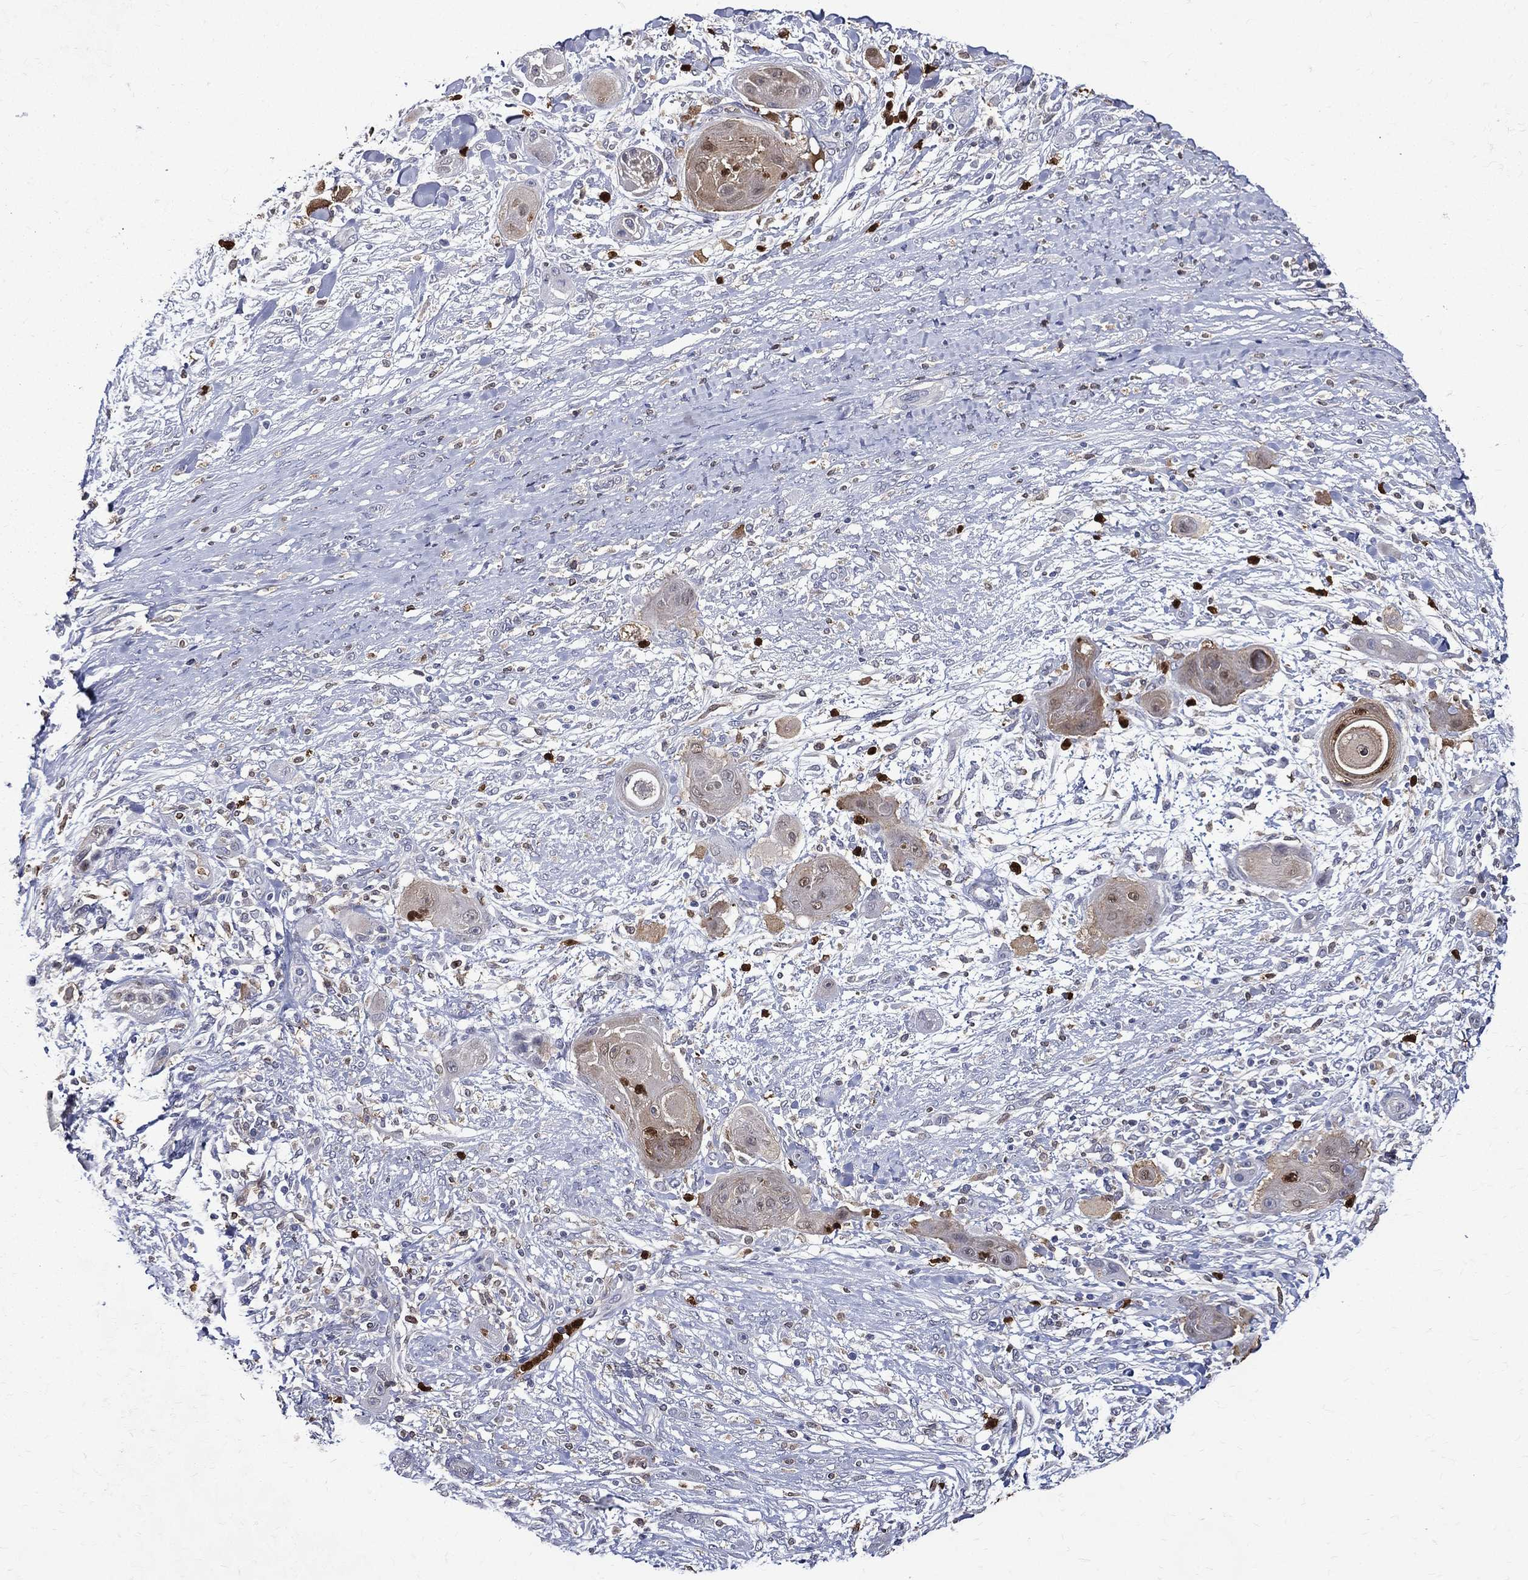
{"staining": {"intensity": "weak", "quantity": "<25%", "location": "cytoplasmic/membranous"}, "tissue": "skin cancer", "cell_type": "Tumor cells", "image_type": "cancer", "snomed": [{"axis": "morphology", "description": "Squamous cell carcinoma, NOS"}, {"axis": "topography", "description": "Skin"}], "caption": "The image reveals no significant staining in tumor cells of squamous cell carcinoma (skin).", "gene": "GPR171", "patient": {"sex": "male", "age": 62}}